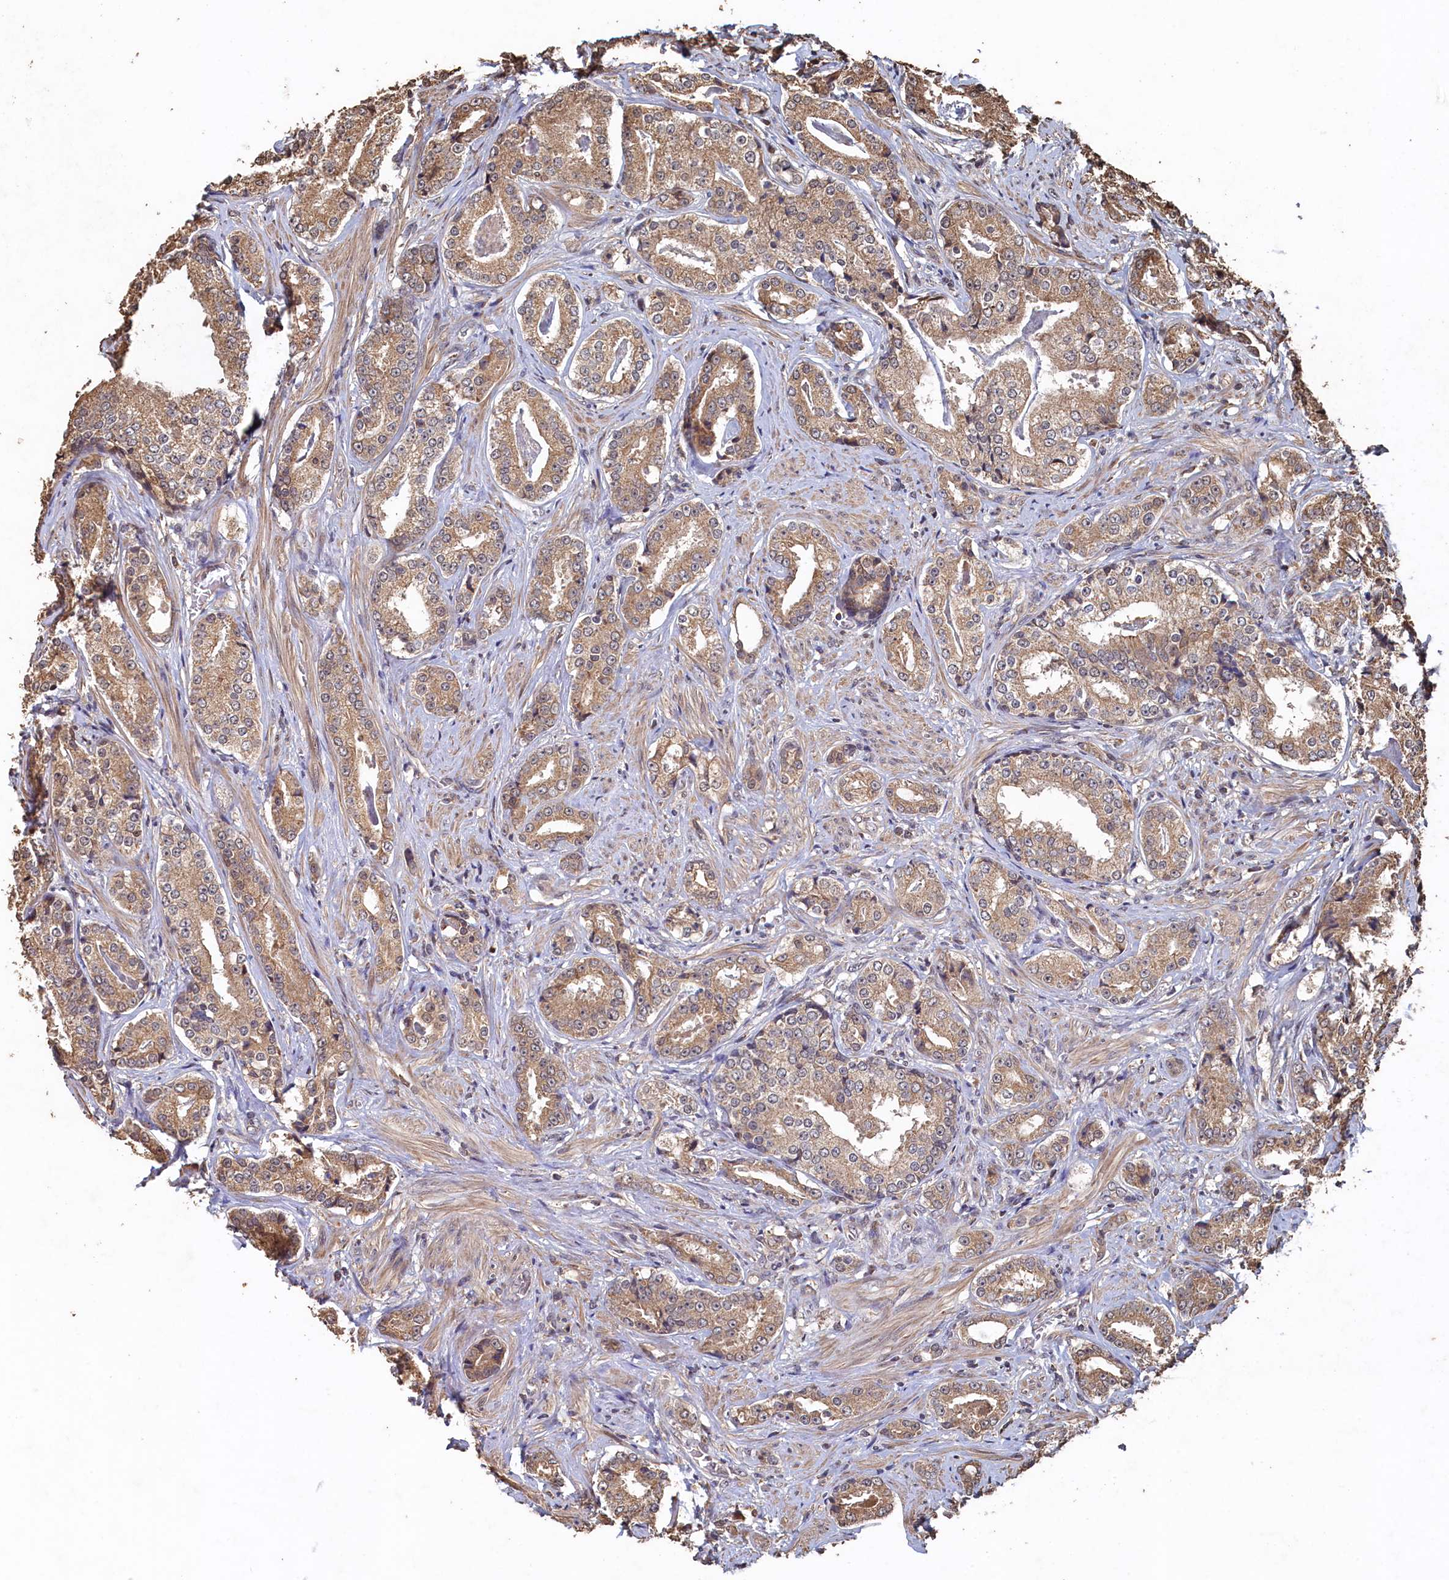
{"staining": {"intensity": "weak", "quantity": ">75%", "location": "cytoplasmic/membranous"}, "tissue": "prostate cancer", "cell_type": "Tumor cells", "image_type": "cancer", "snomed": [{"axis": "morphology", "description": "Adenocarcinoma, High grade"}, {"axis": "topography", "description": "Prostate"}], "caption": "Prostate cancer stained with immunohistochemistry displays weak cytoplasmic/membranous expression in about >75% of tumor cells.", "gene": "PIGN", "patient": {"sex": "male", "age": 58}}